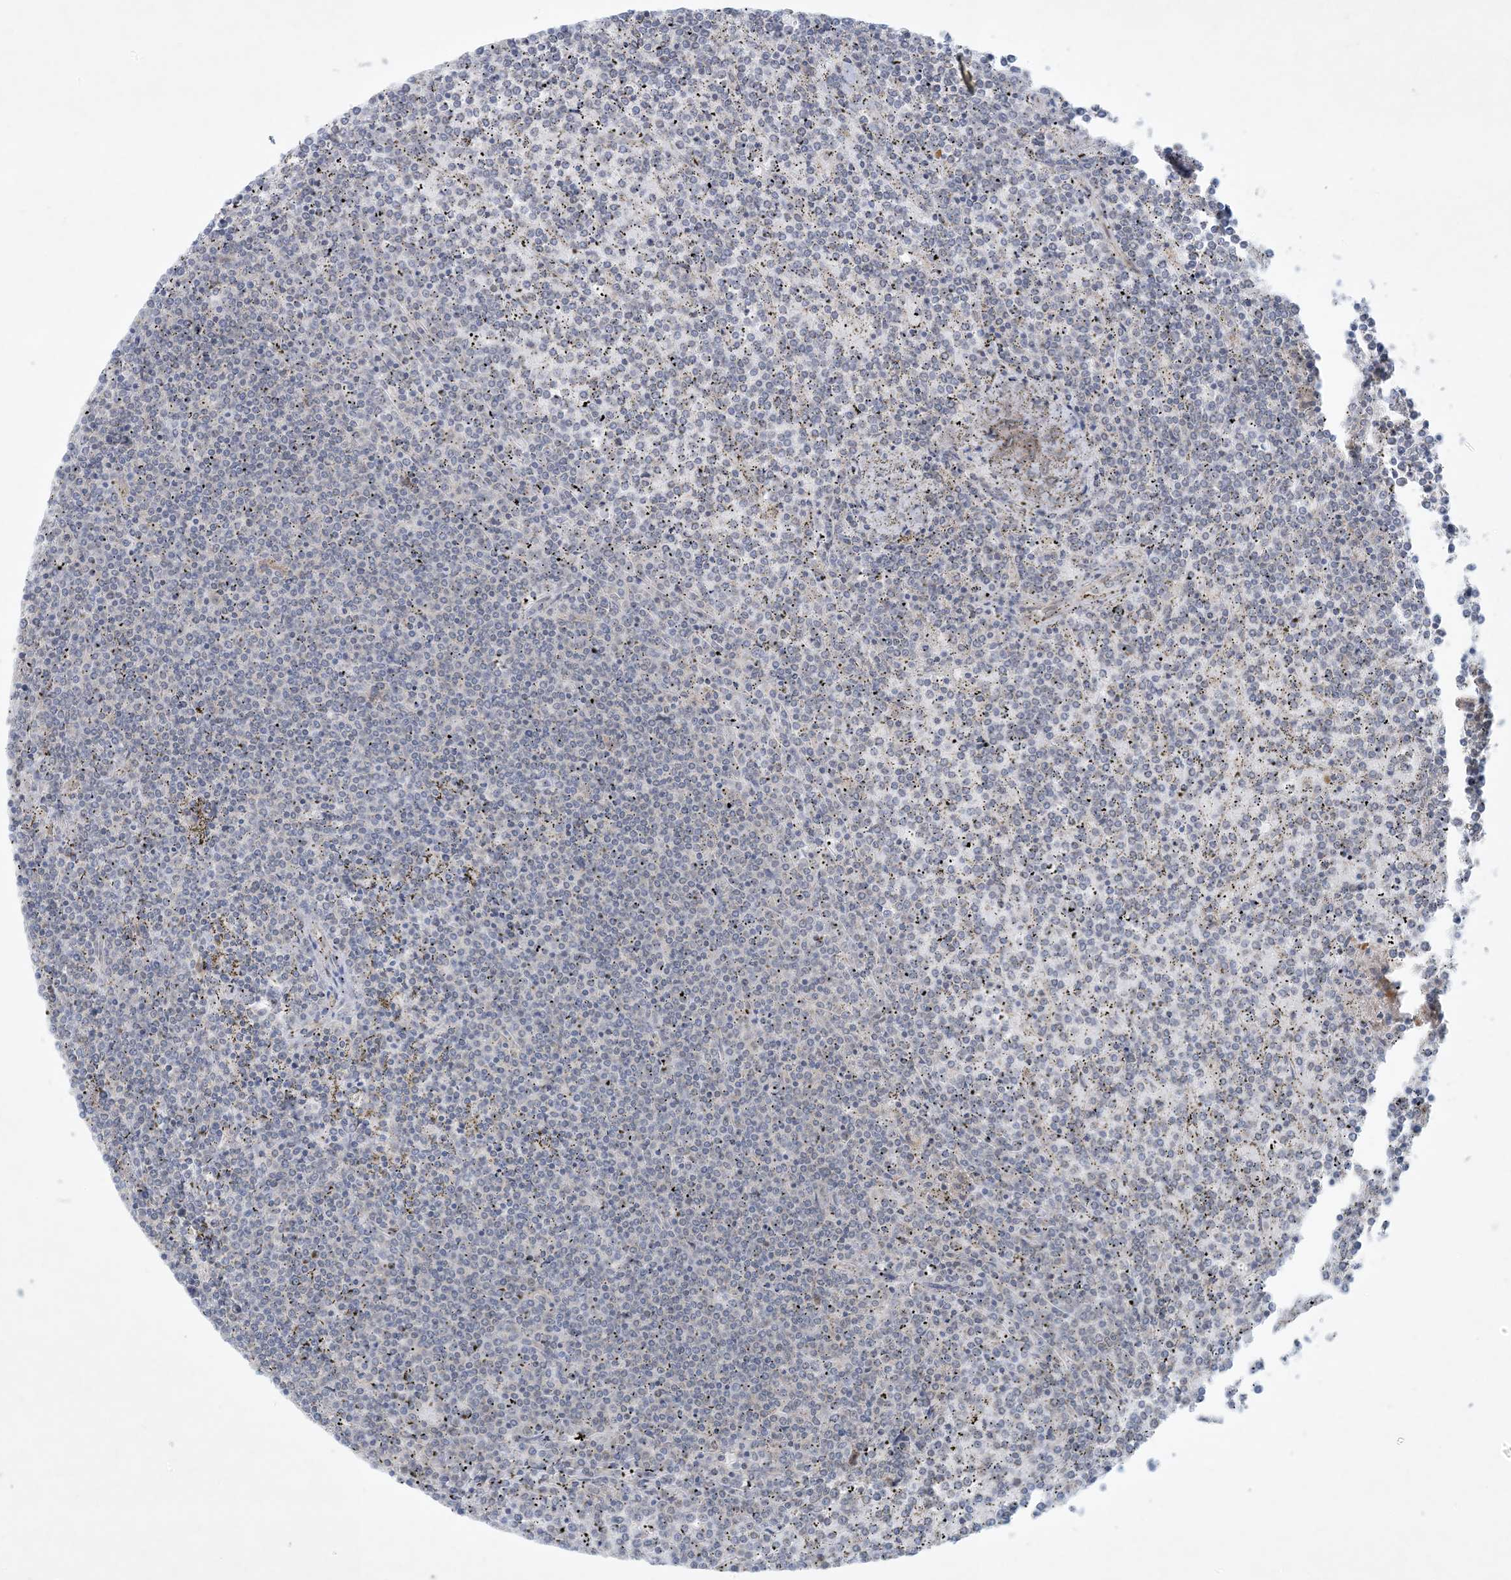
{"staining": {"intensity": "negative", "quantity": "none", "location": "none"}, "tissue": "lymphoma", "cell_type": "Tumor cells", "image_type": "cancer", "snomed": [{"axis": "morphology", "description": "Malignant lymphoma, non-Hodgkin's type, Low grade"}, {"axis": "topography", "description": "Spleen"}], "caption": "Immunohistochemical staining of human low-grade malignant lymphoma, non-Hodgkin's type demonstrates no significant expression in tumor cells.", "gene": "BCORL1", "patient": {"sex": "female", "age": 19}}